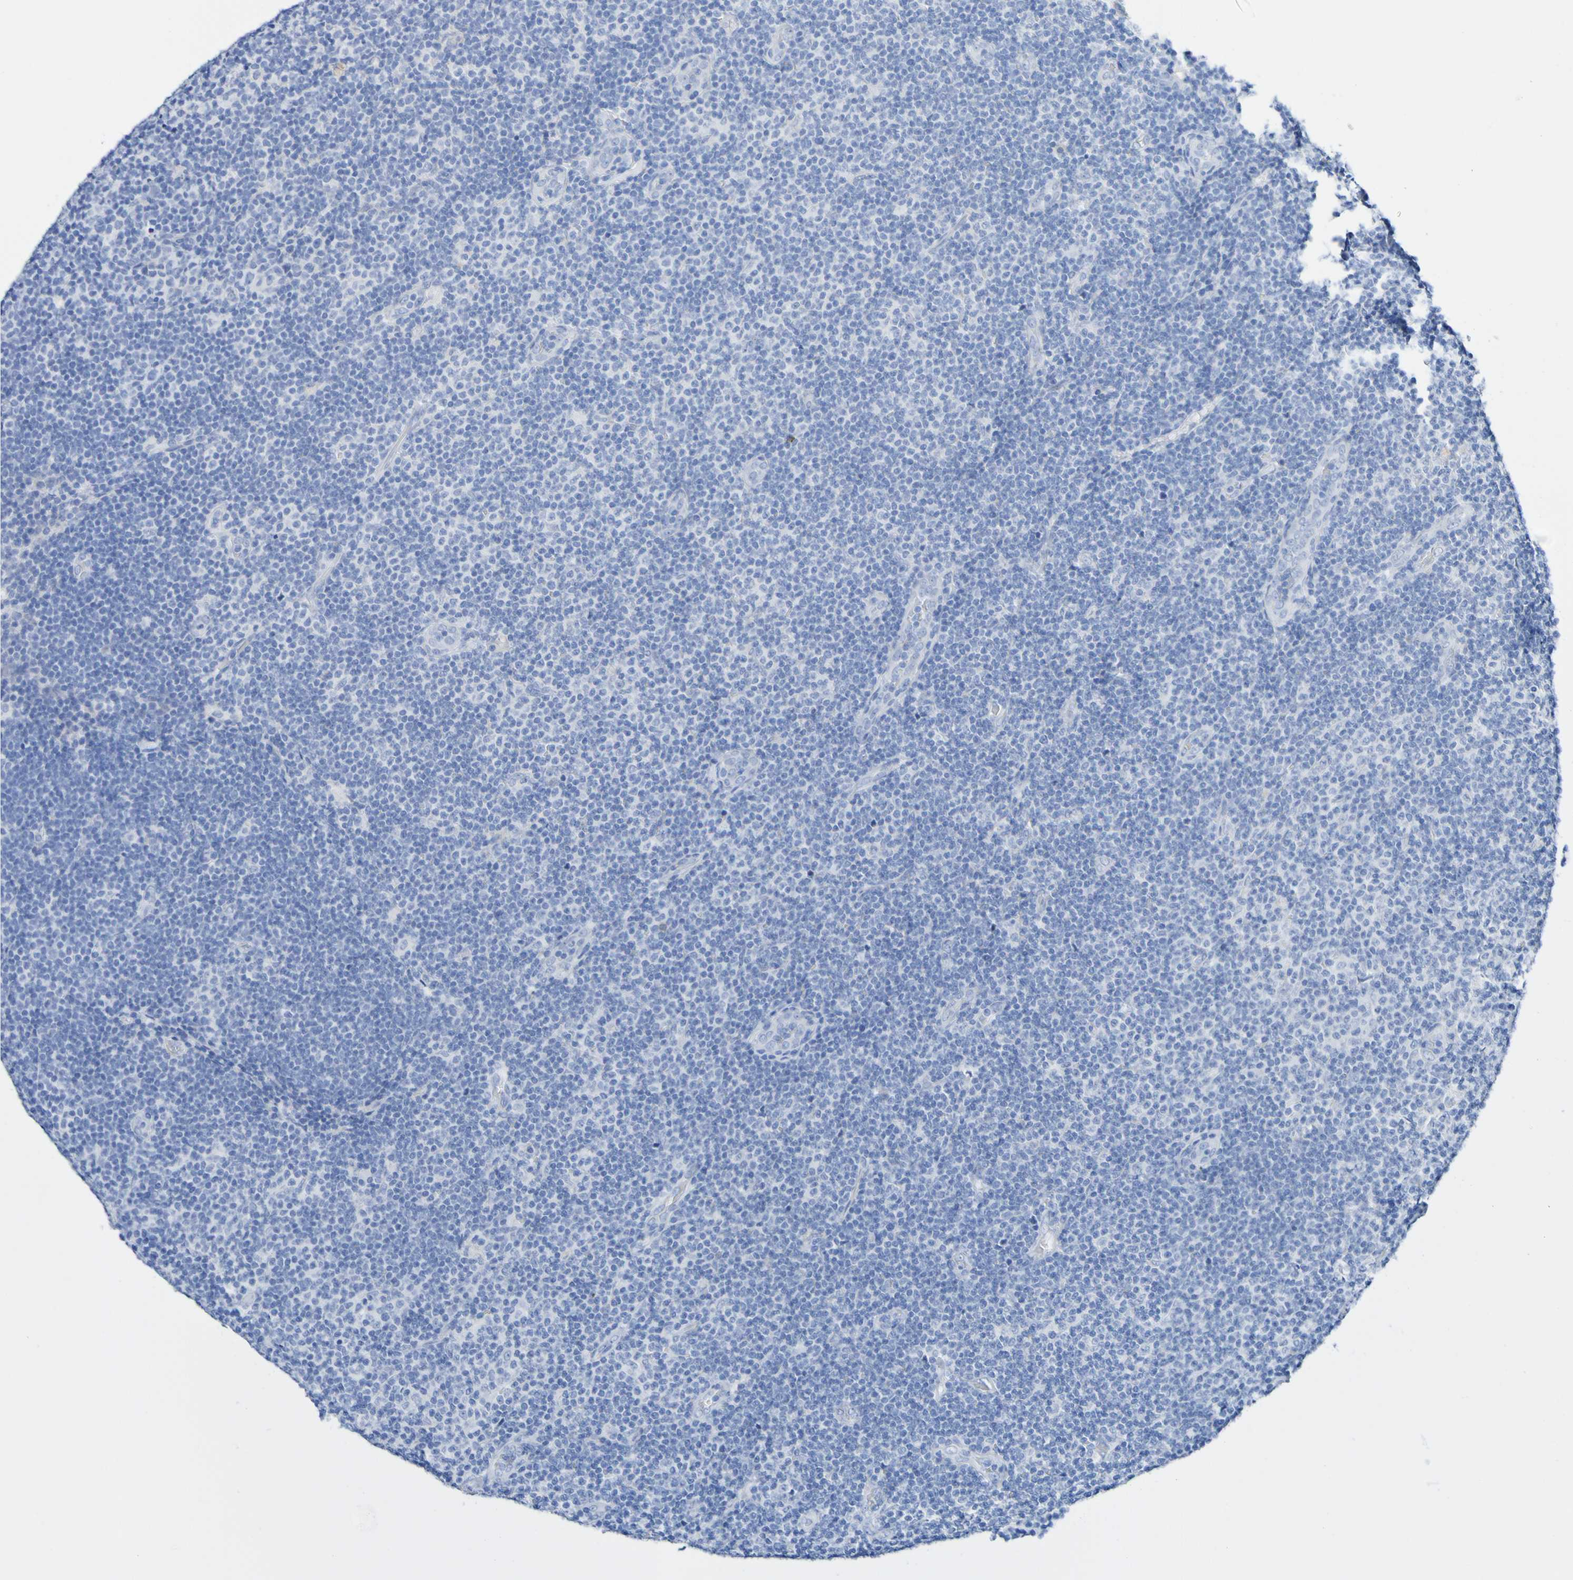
{"staining": {"intensity": "negative", "quantity": "none", "location": "none"}, "tissue": "lymphoma", "cell_type": "Tumor cells", "image_type": "cancer", "snomed": [{"axis": "morphology", "description": "Malignant lymphoma, non-Hodgkin's type, Low grade"}, {"axis": "topography", "description": "Lymph node"}], "caption": "Human lymphoma stained for a protein using IHC displays no staining in tumor cells.", "gene": "SGCB", "patient": {"sex": "male", "age": 83}}